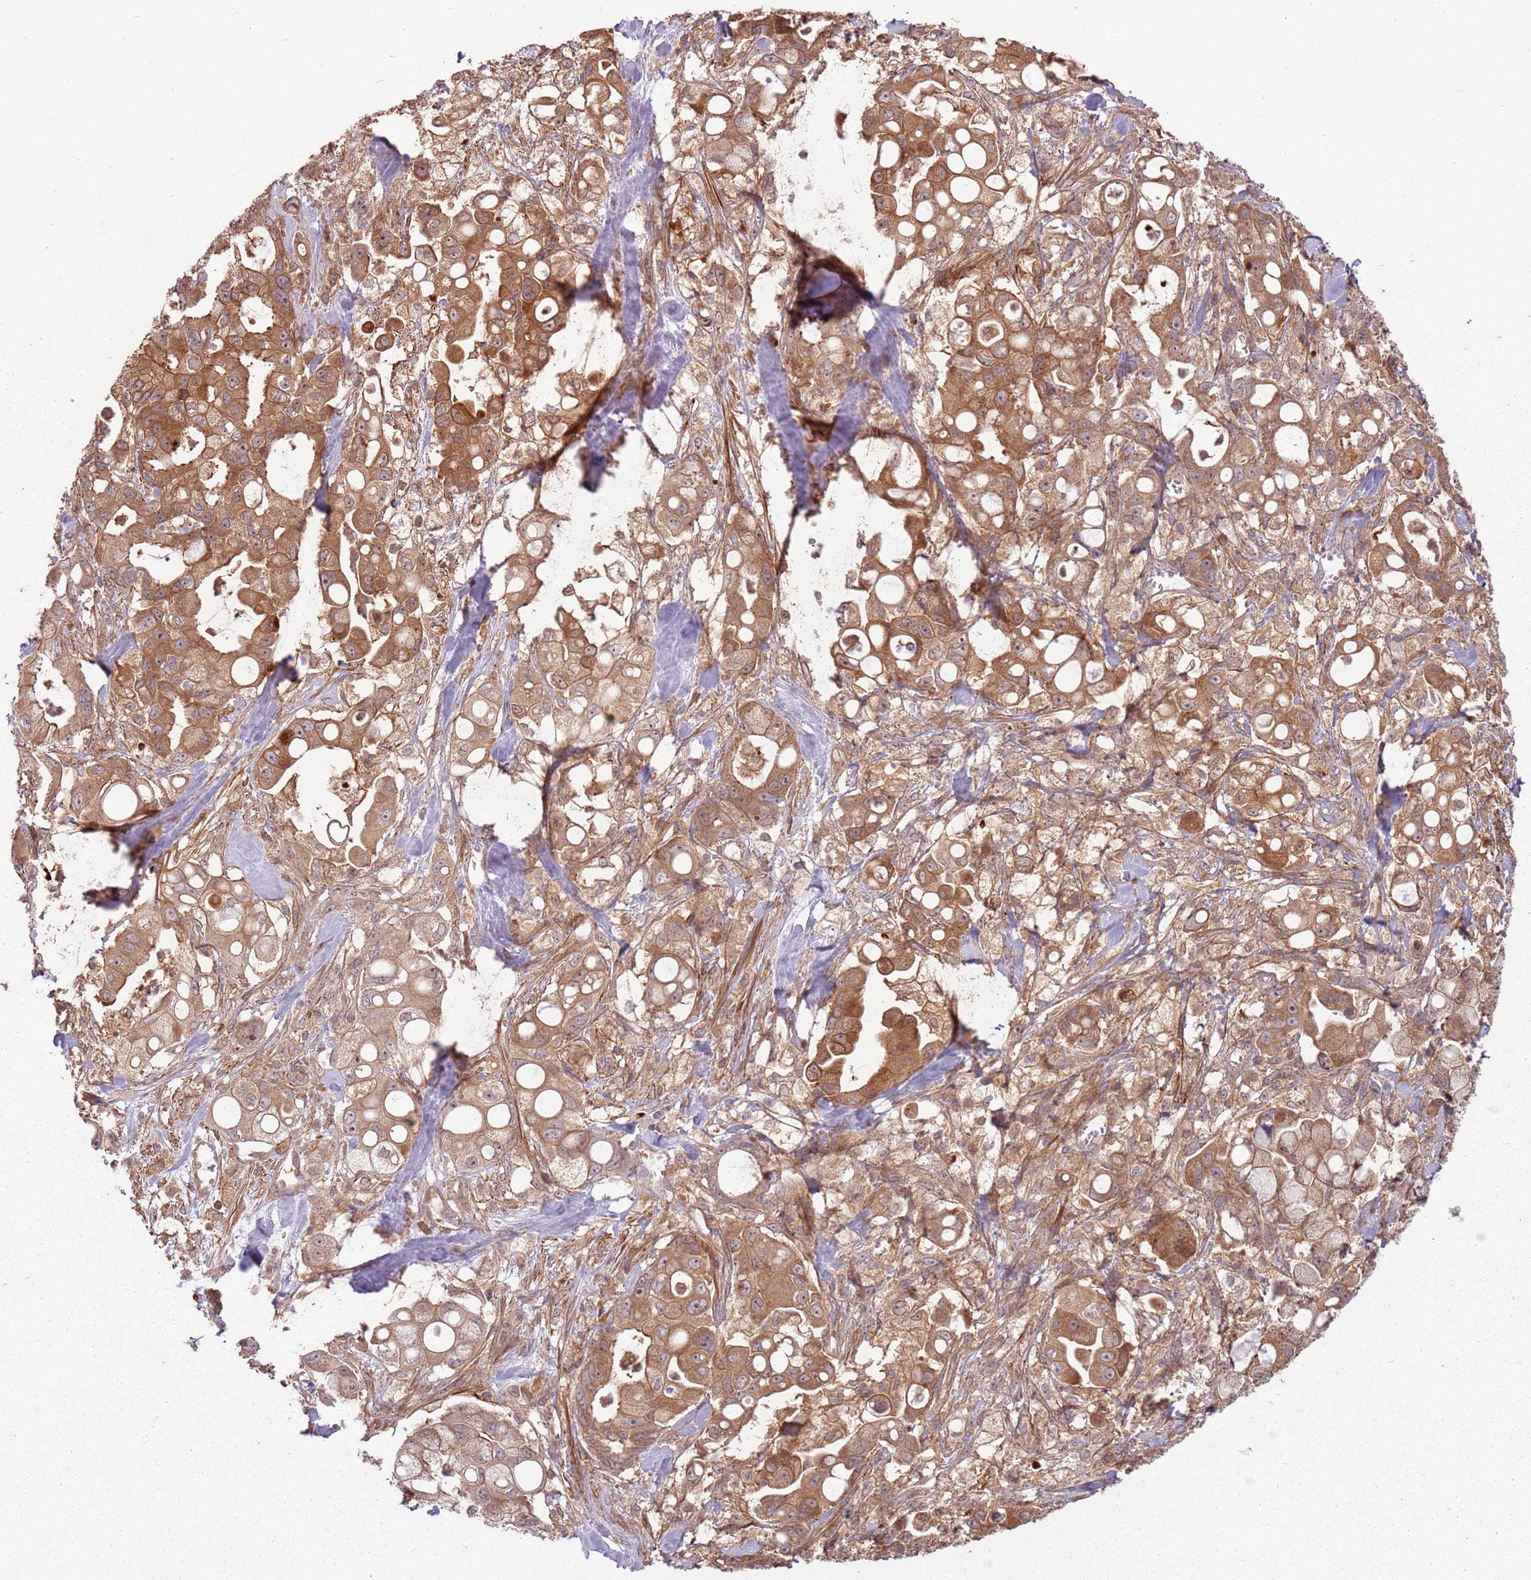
{"staining": {"intensity": "moderate", "quantity": ">75%", "location": "cytoplasmic/membranous"}, "tissue": "pancreatic cancer", "cell_type": "Tumor cells", "image_type": "cancer", "snomed": [{"axis": "morphology", "description": "Adenocarcinoma, NOS"}, {"axis": "topography", "description": "Pancreas"}], "caption": "A micrograph showing moderate cytoplasmic/membranous staining in approximately >75% of tumor cells in pancreatic adenocarcinoma, as visualized by brown immunohistochemical staining.", "gene": "RPL21", "patient": {"sex": "male", "age": 68}}